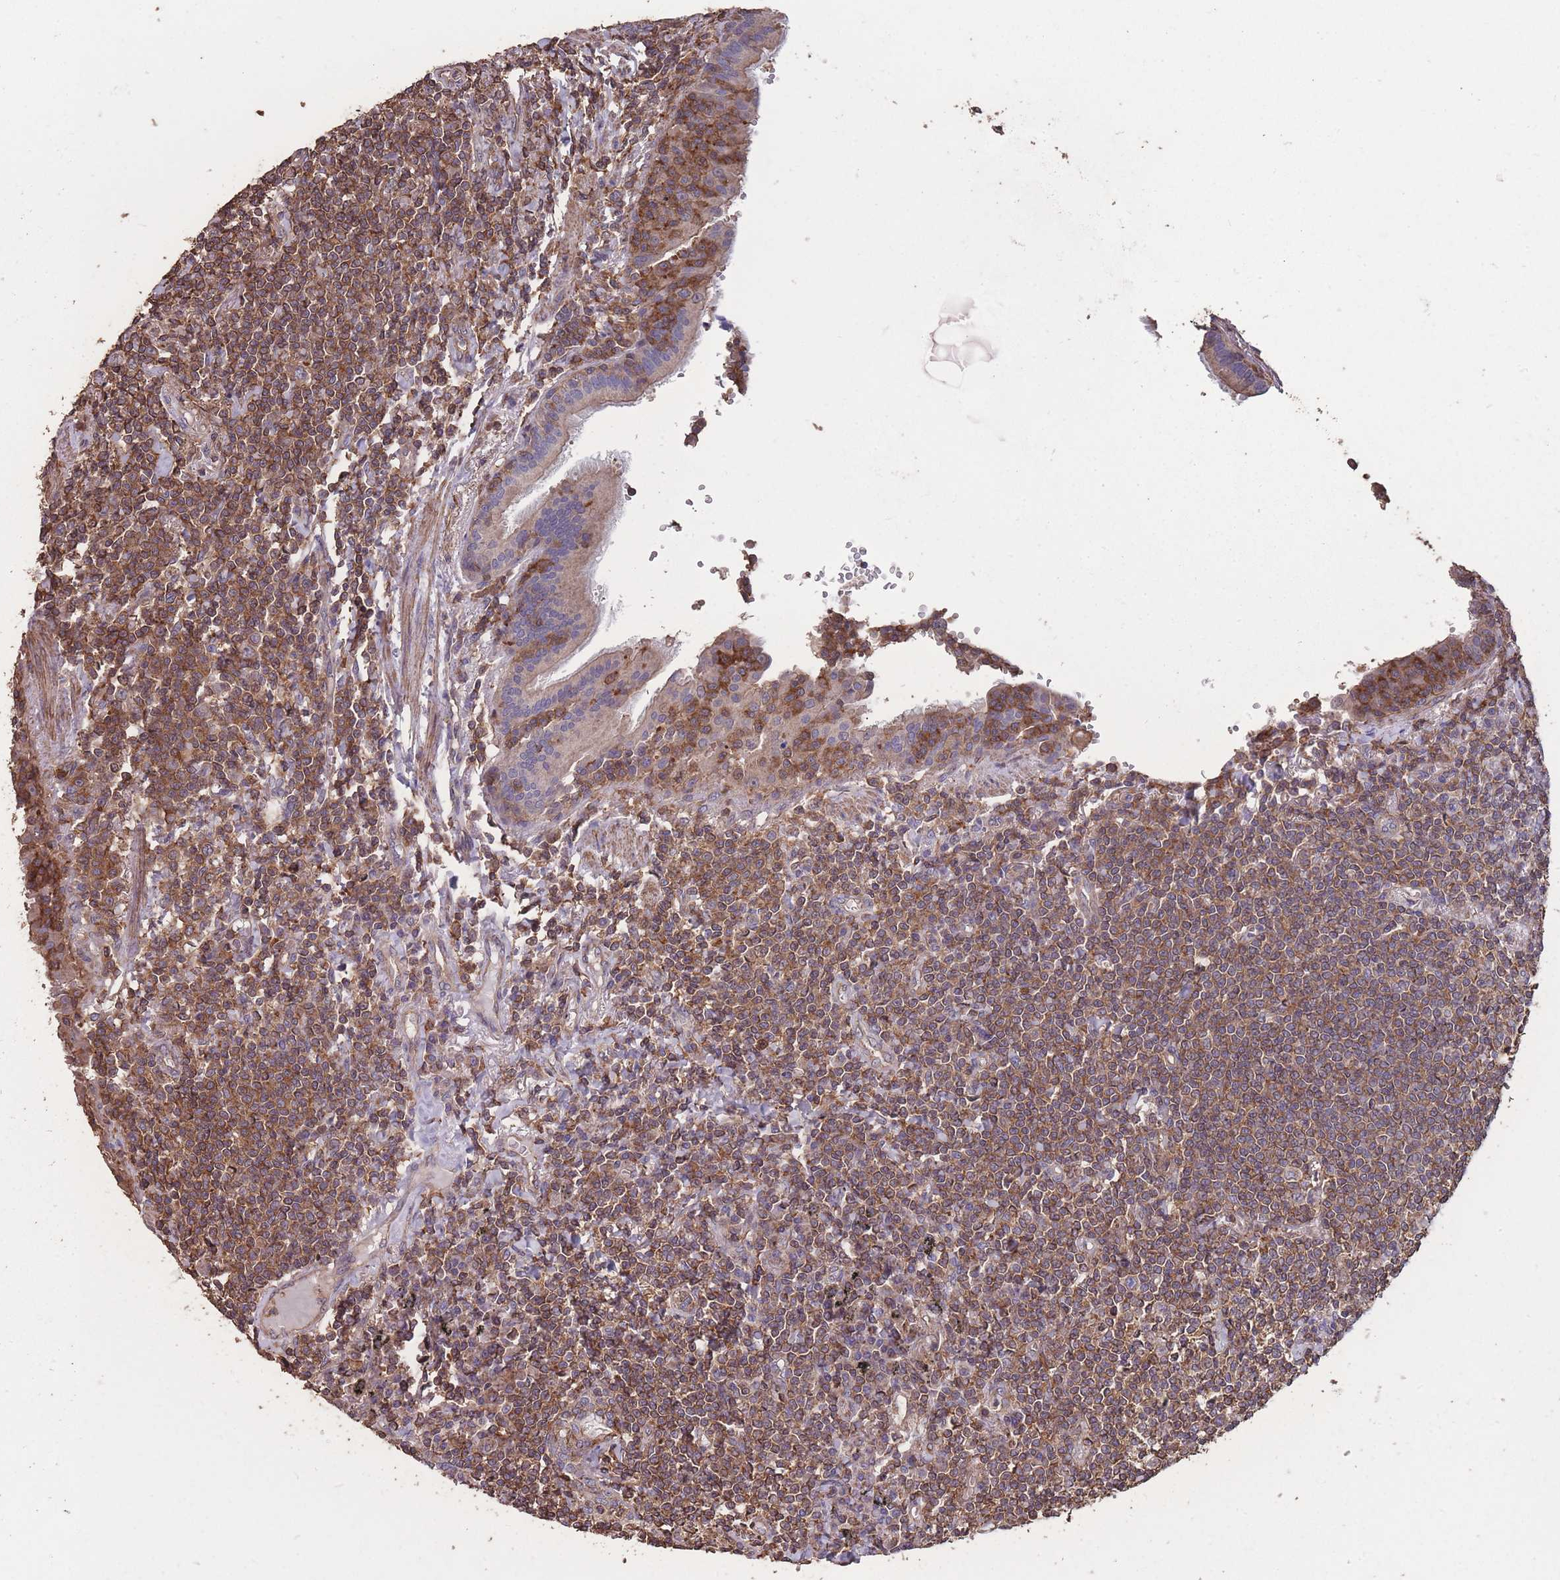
{"staining": {"intensity": "moderate", "quantity": ">75%", "location": "cytoplasmic/membranous"}, "tissue": "lymphoma", "cell_type": "Tumor cells", "image_type": "cancer", "snomed": [{"axis": "morphology", "description": "Malignant lymphoma, non-Hodgkin's type, Low grade"}, {"axis": "topography", "description": "Lung"}], "caption": "An immunohistochemistry image of tumor tissue is shown. Protein staining in brown highlights moderate cytoplasmic/membranous positivity in low-grade malignant lymphoma, non-Hodgkin's type within tumor cells.", "gene": "NUDT21", "patient": {"sex": "female", "age": 71}}